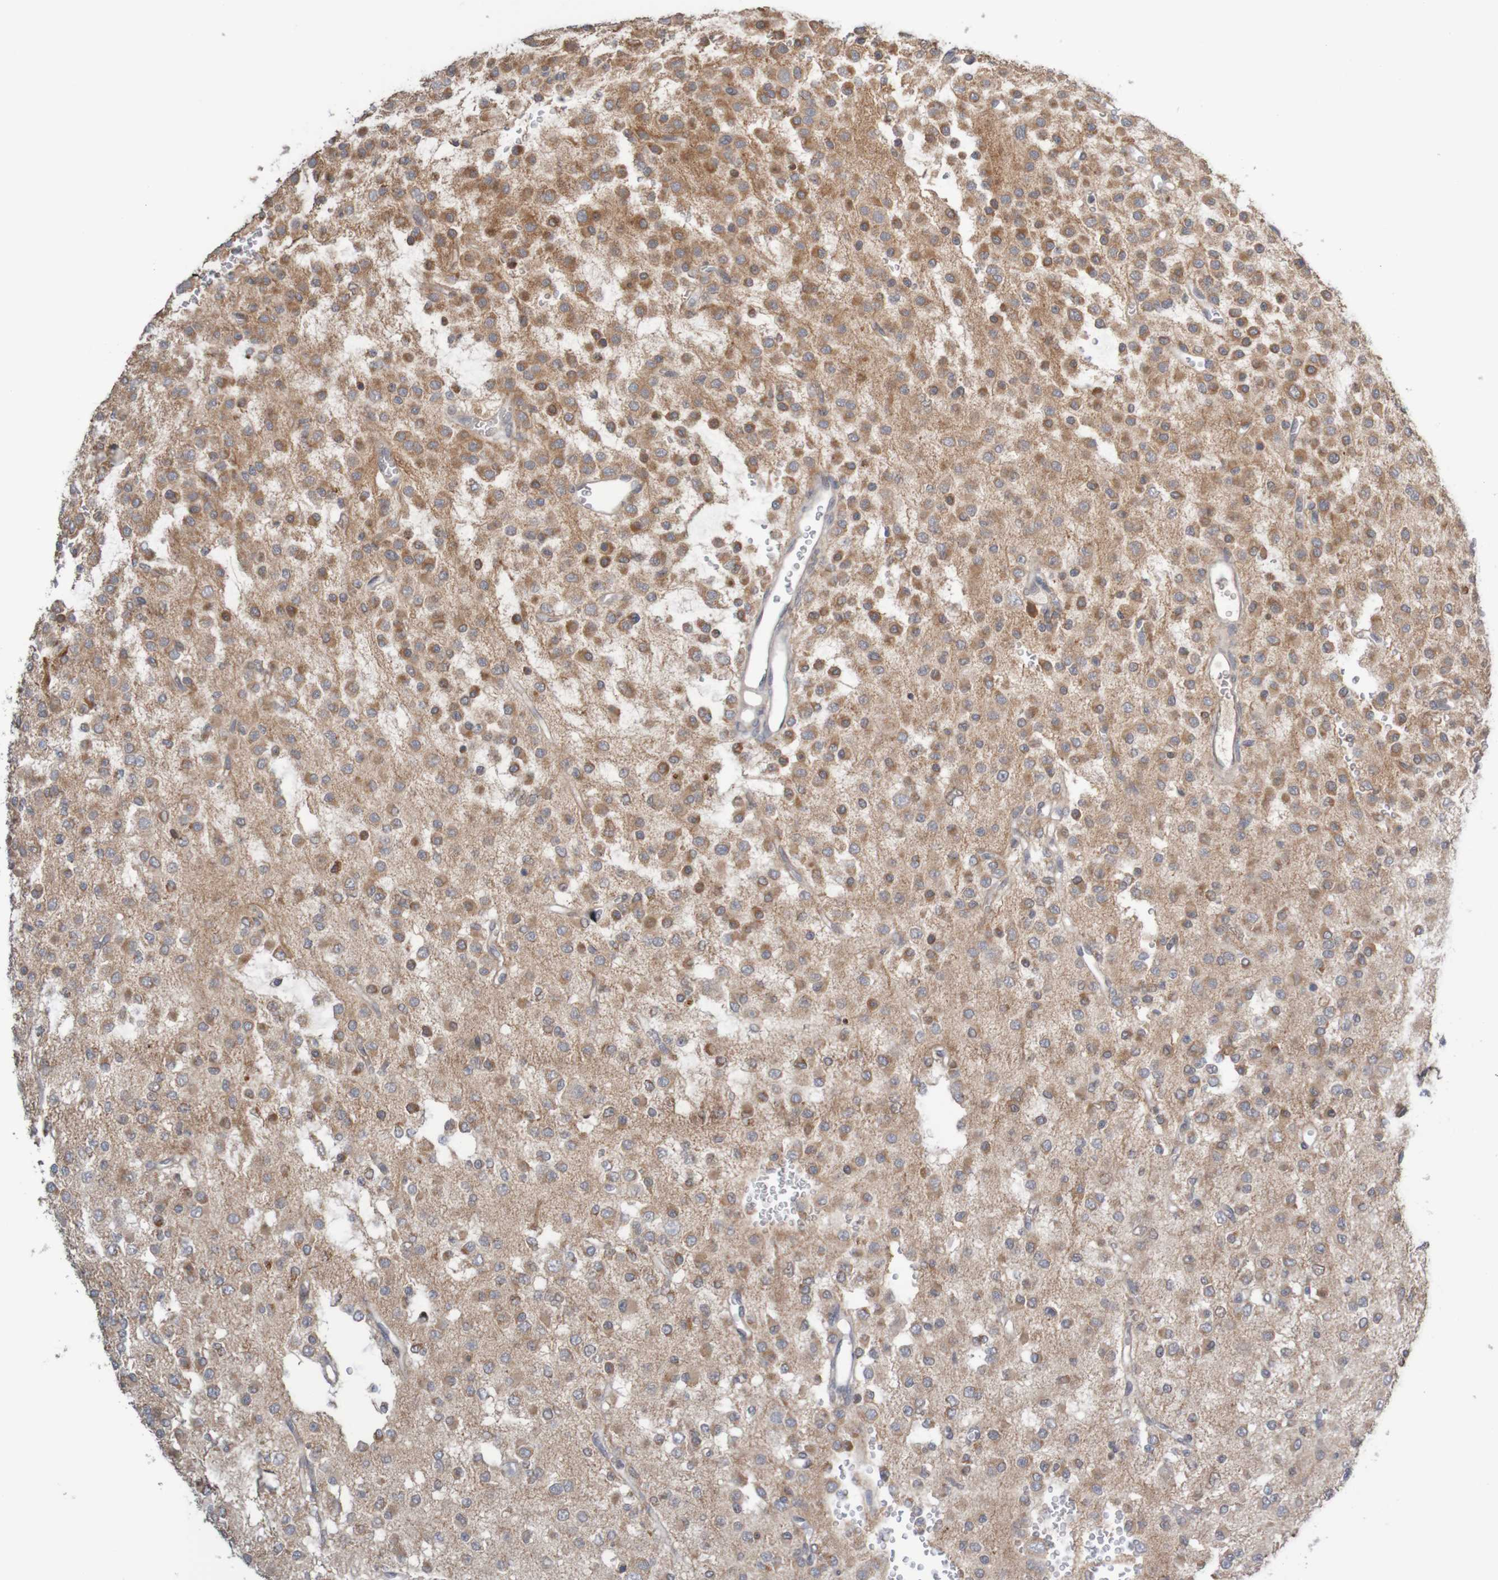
{"staining": {"intensity": "moderate", "quantity": ">75%", "location": "cytoplasmic/membranous"}, "tissue": "glioma", "cell_type": "Tumor cells", "image_type": "cancer", "snomed": [{"axis": "morphology", "description": "Glioma, malignant, Low grade"}, {"axis": "topography", "description": "Brain"}], "caption": "Protein staining of glioma tissue displays moderate cytoplasmic/membranous staining in about >75% of tumor cells.", "gene": "ANKK1", "patient": {"sex": "male", "age": 38}}